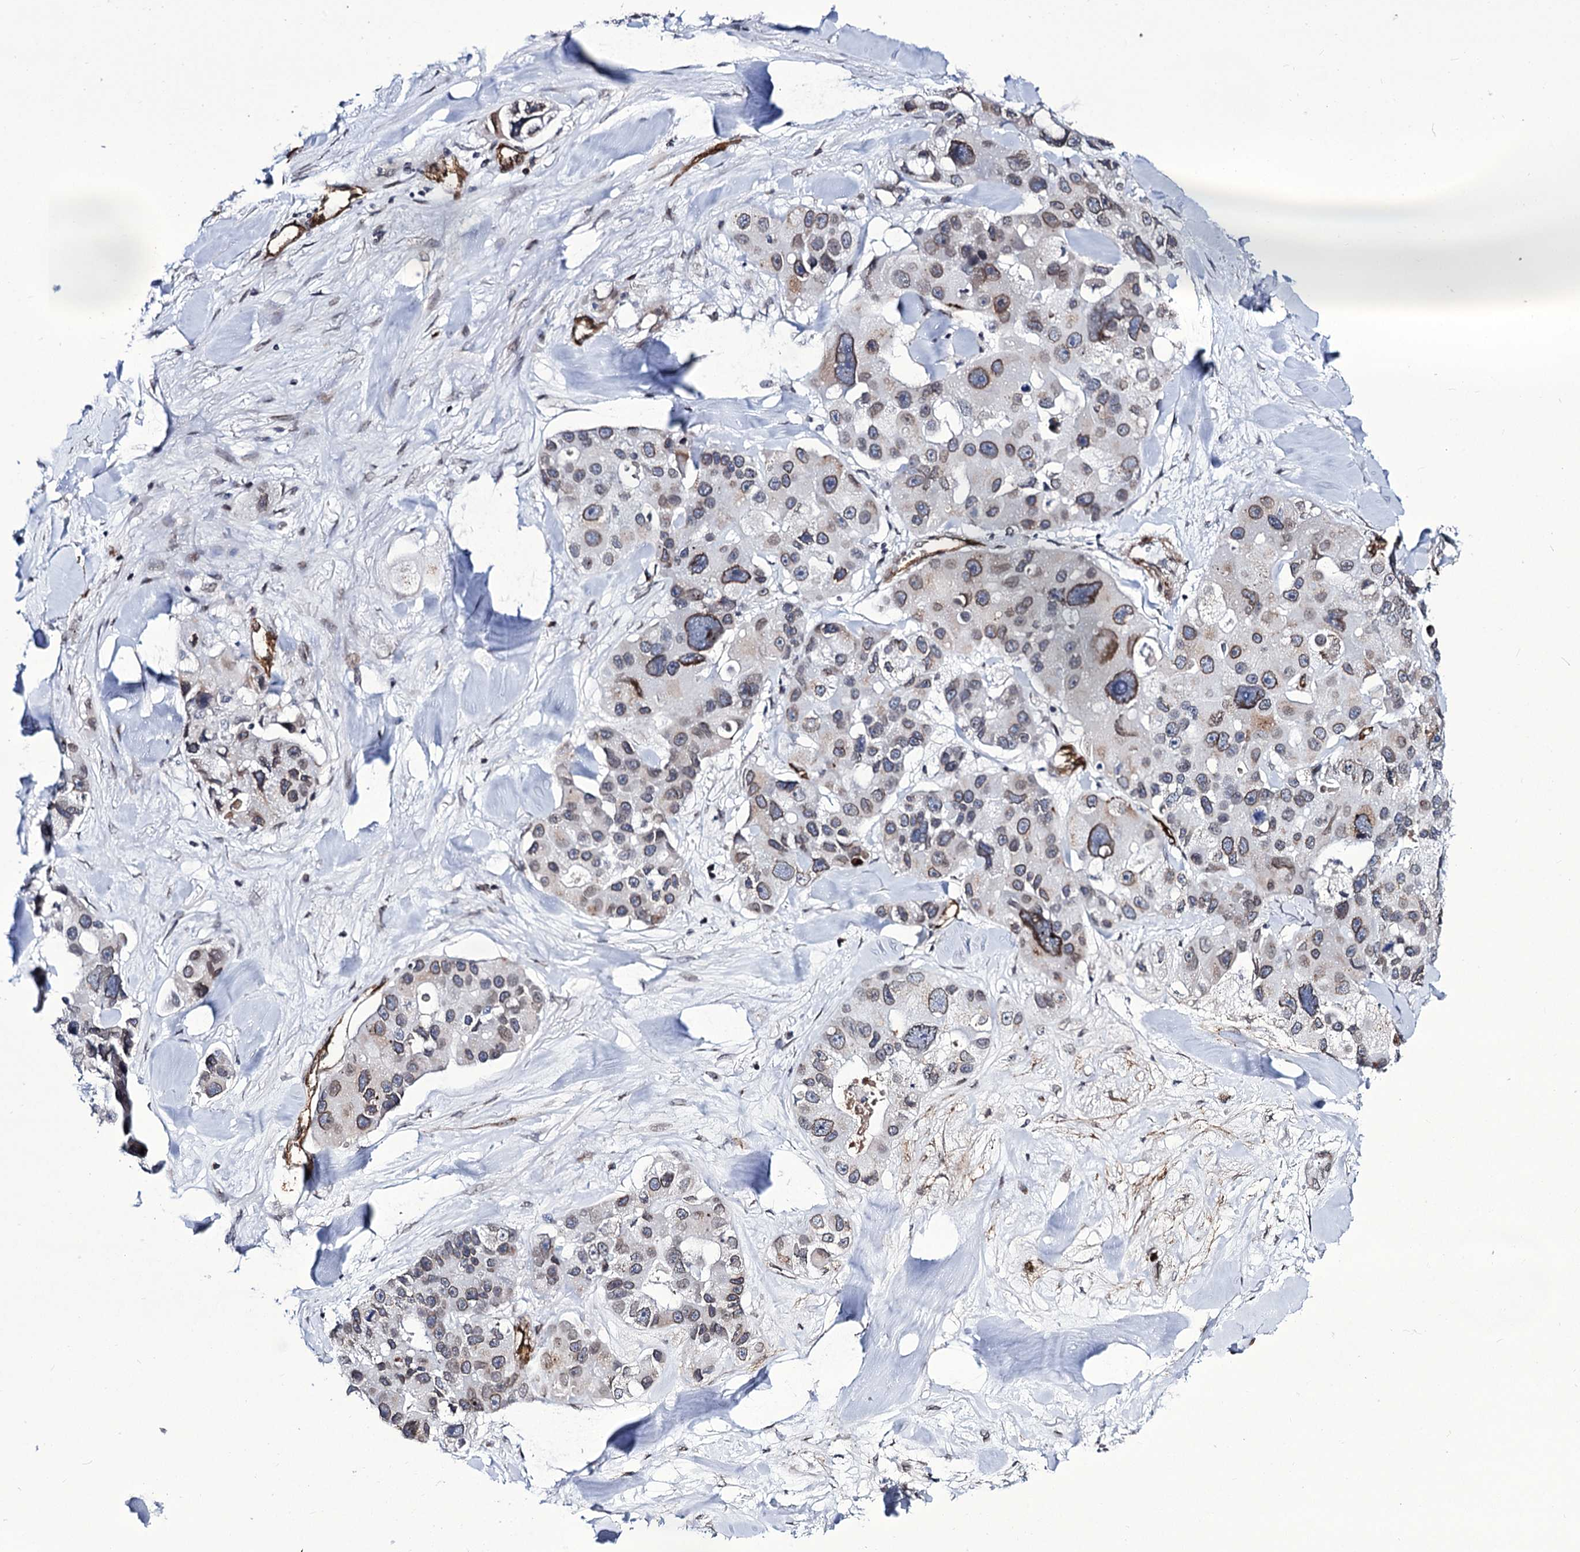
{"staining": {"intensity": "moderate", "quantity": ">75%", "location": "cytoplasmic/membranous,nuclear"}, "tissue": "lung cancer", "cell_type": "Tumor cells", "image_type": "cancer", "snomed": [{"axis": "morphology", "description": "Adenocarcinoma, NOS"}, {"axis": "topography", "description": "Lung"}], "caption": "Protein expression analysis of adenocarcinoma (lung) shows moderate cytoplasmic/membranous and nuclear positivity in approximately >75% of tumor cells.", "gene": "ZC3H12C", "patient": {"sex": "female", "age": 54}}